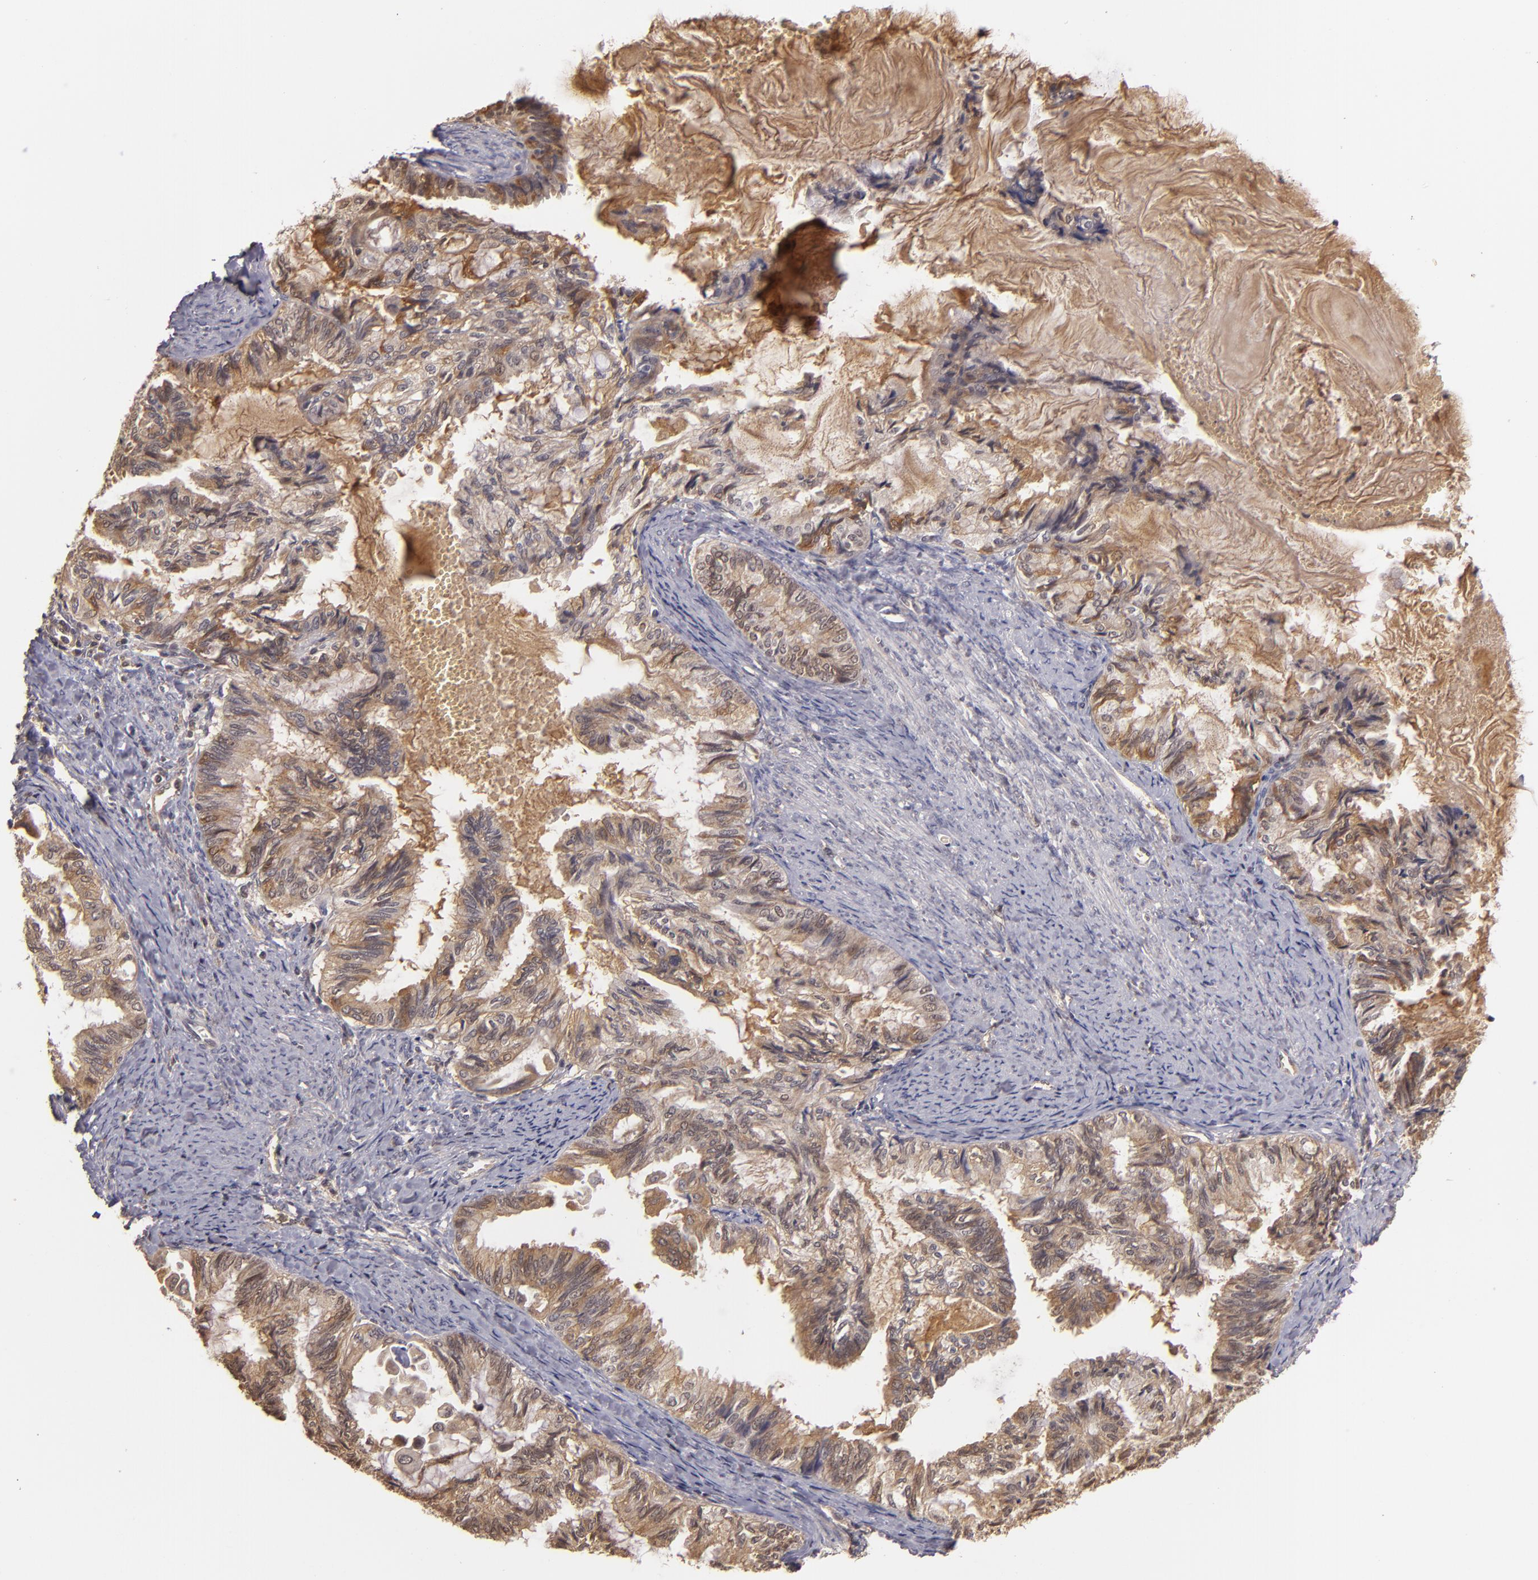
{"staining": {"intensity": "moderate", "quantity": ">75%", "location": "cytoplasmic/membranous,nuclear"}, "tissue": "endometrial cancer", "cell_type": "Tumor cells", "image_type": "cancer", "snomed": [{"axis": "morphology", "description": "Adenocarcinoma, NOS"}, {"axis": "topography", "description": "Endometrium"}], "caption": "Protein expression analysis of human endometrial cancer reveals moderate cytoplasmic/membranous and nuclear staining in about >75% of tumor cells. The staining is performed using DAB (3,3'-diaminobenzidine) brown chromogen to label protein expression. The nuclei are counter-stained blue using hematoxylin.", "gene": "LRG1", "patient": {"sex": "female", "age": 86}}